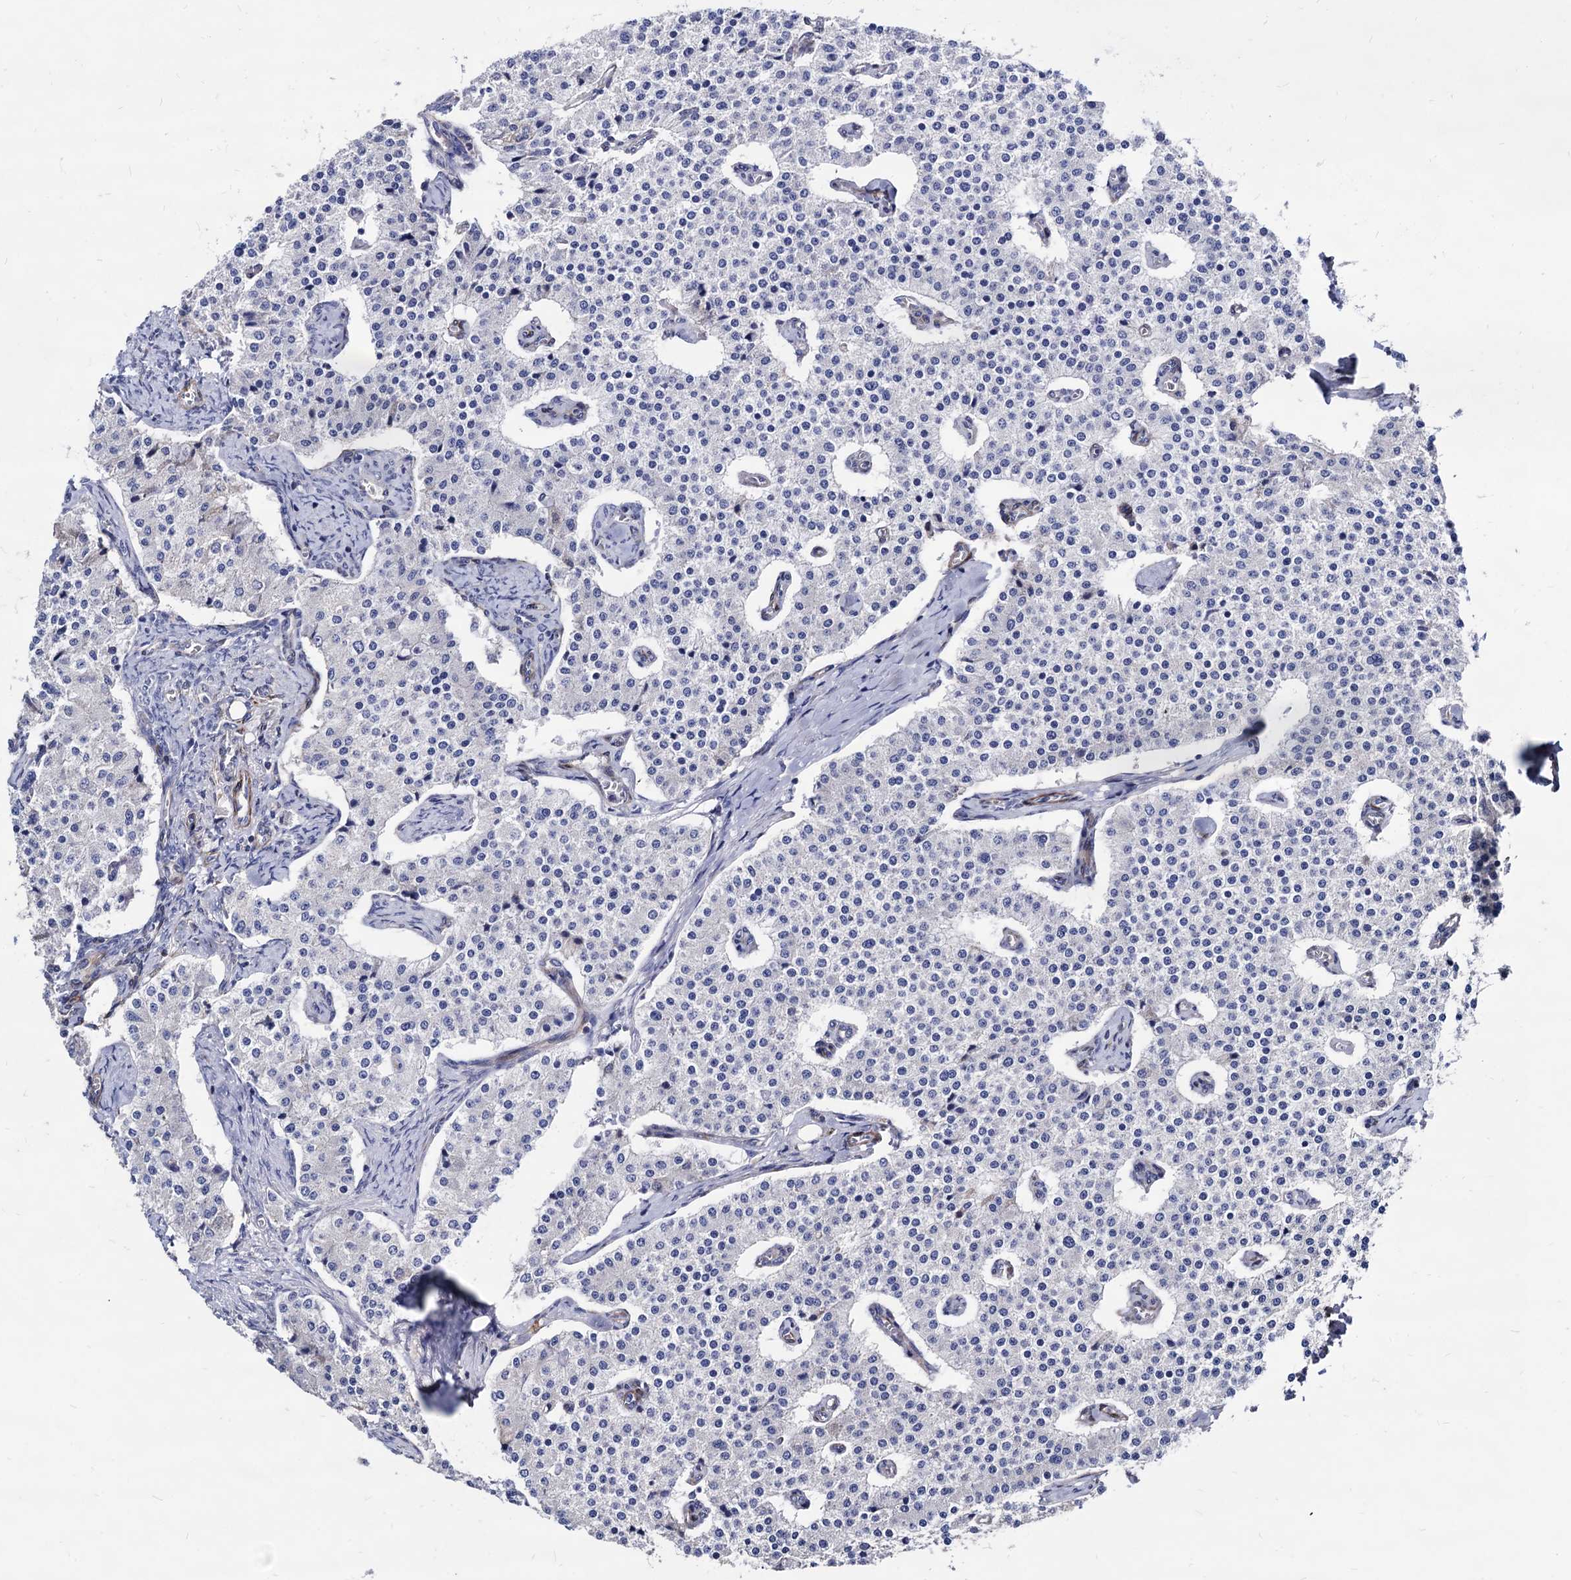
{"staining": {"intensity": "negative", "quantity": "none", "location": "none"}, "tissue": "carcinoid", "cell_type": "Tumor cells", "image_type": "cancer", "snomed": [{"axis": "morphology", "description": "Carcinoid, malignant, NOS"}, {"axis": "topography", "description": "Colon"}], "caption": "The immunohistochemistry micrograph has no significant positivity in tumor cells of carcinoid tissue.", "gene": "WDR11", "patient": {"sex": "female", "age": 52}}